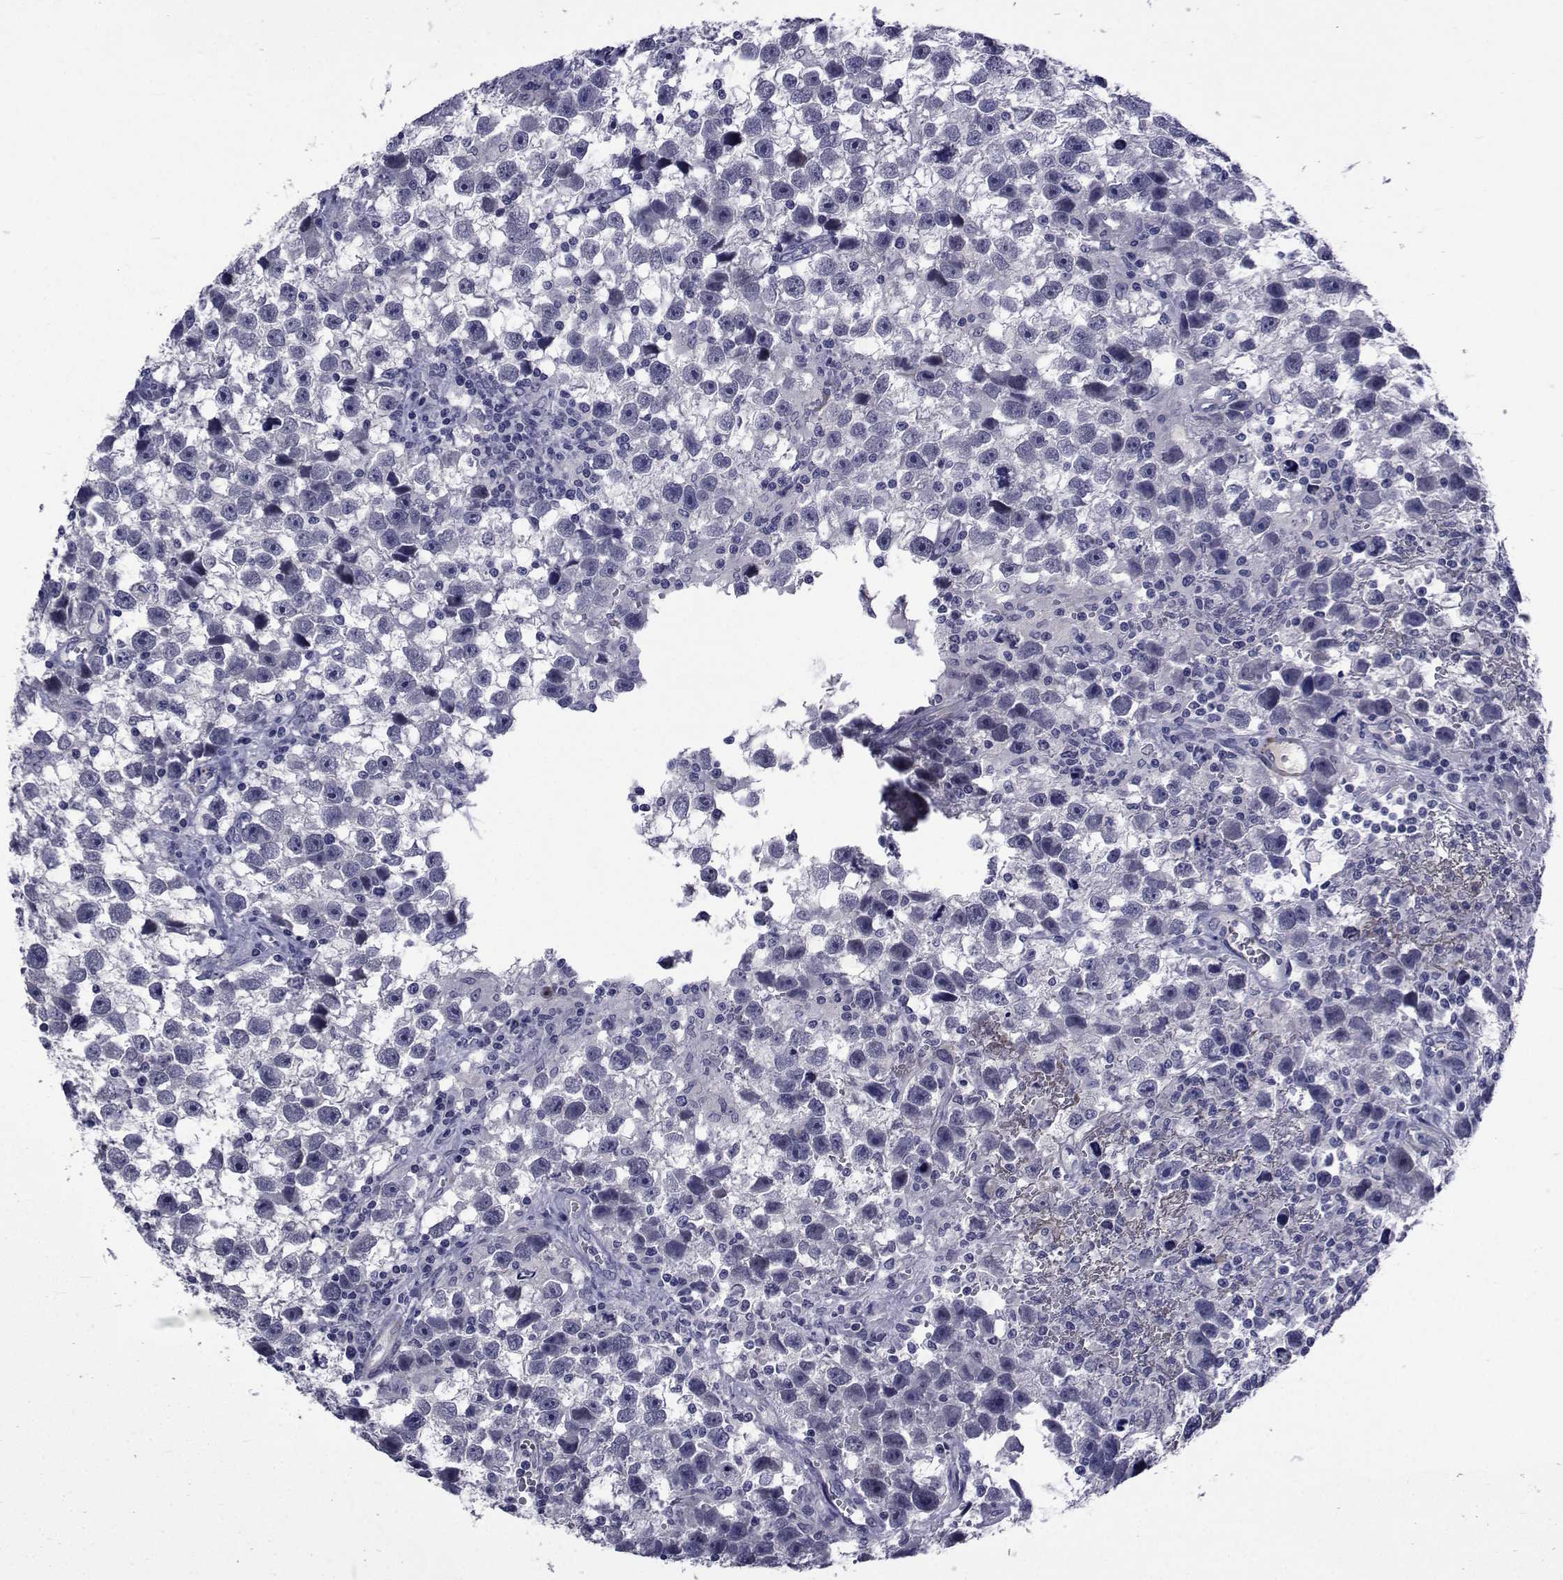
{"staining": {"intensity": "negative", "quantity": "none", "location": "none"}, "tissue": "testis cancer", "cell_type": "Tumor cells", "image_type": "cancer", "snomed": [{"axis": "morphology", "description": "Seminoma, NOS"}, {"axis": "topography", "description": "Testis"}], "caption": "Immunohistochemistry image of testis cancer (seminoma) stained for a protein (brown), which exhibits no expression in tumor cells.", "gene": "SEMA5B", "patient": {"sex": "male", "age": 43}}